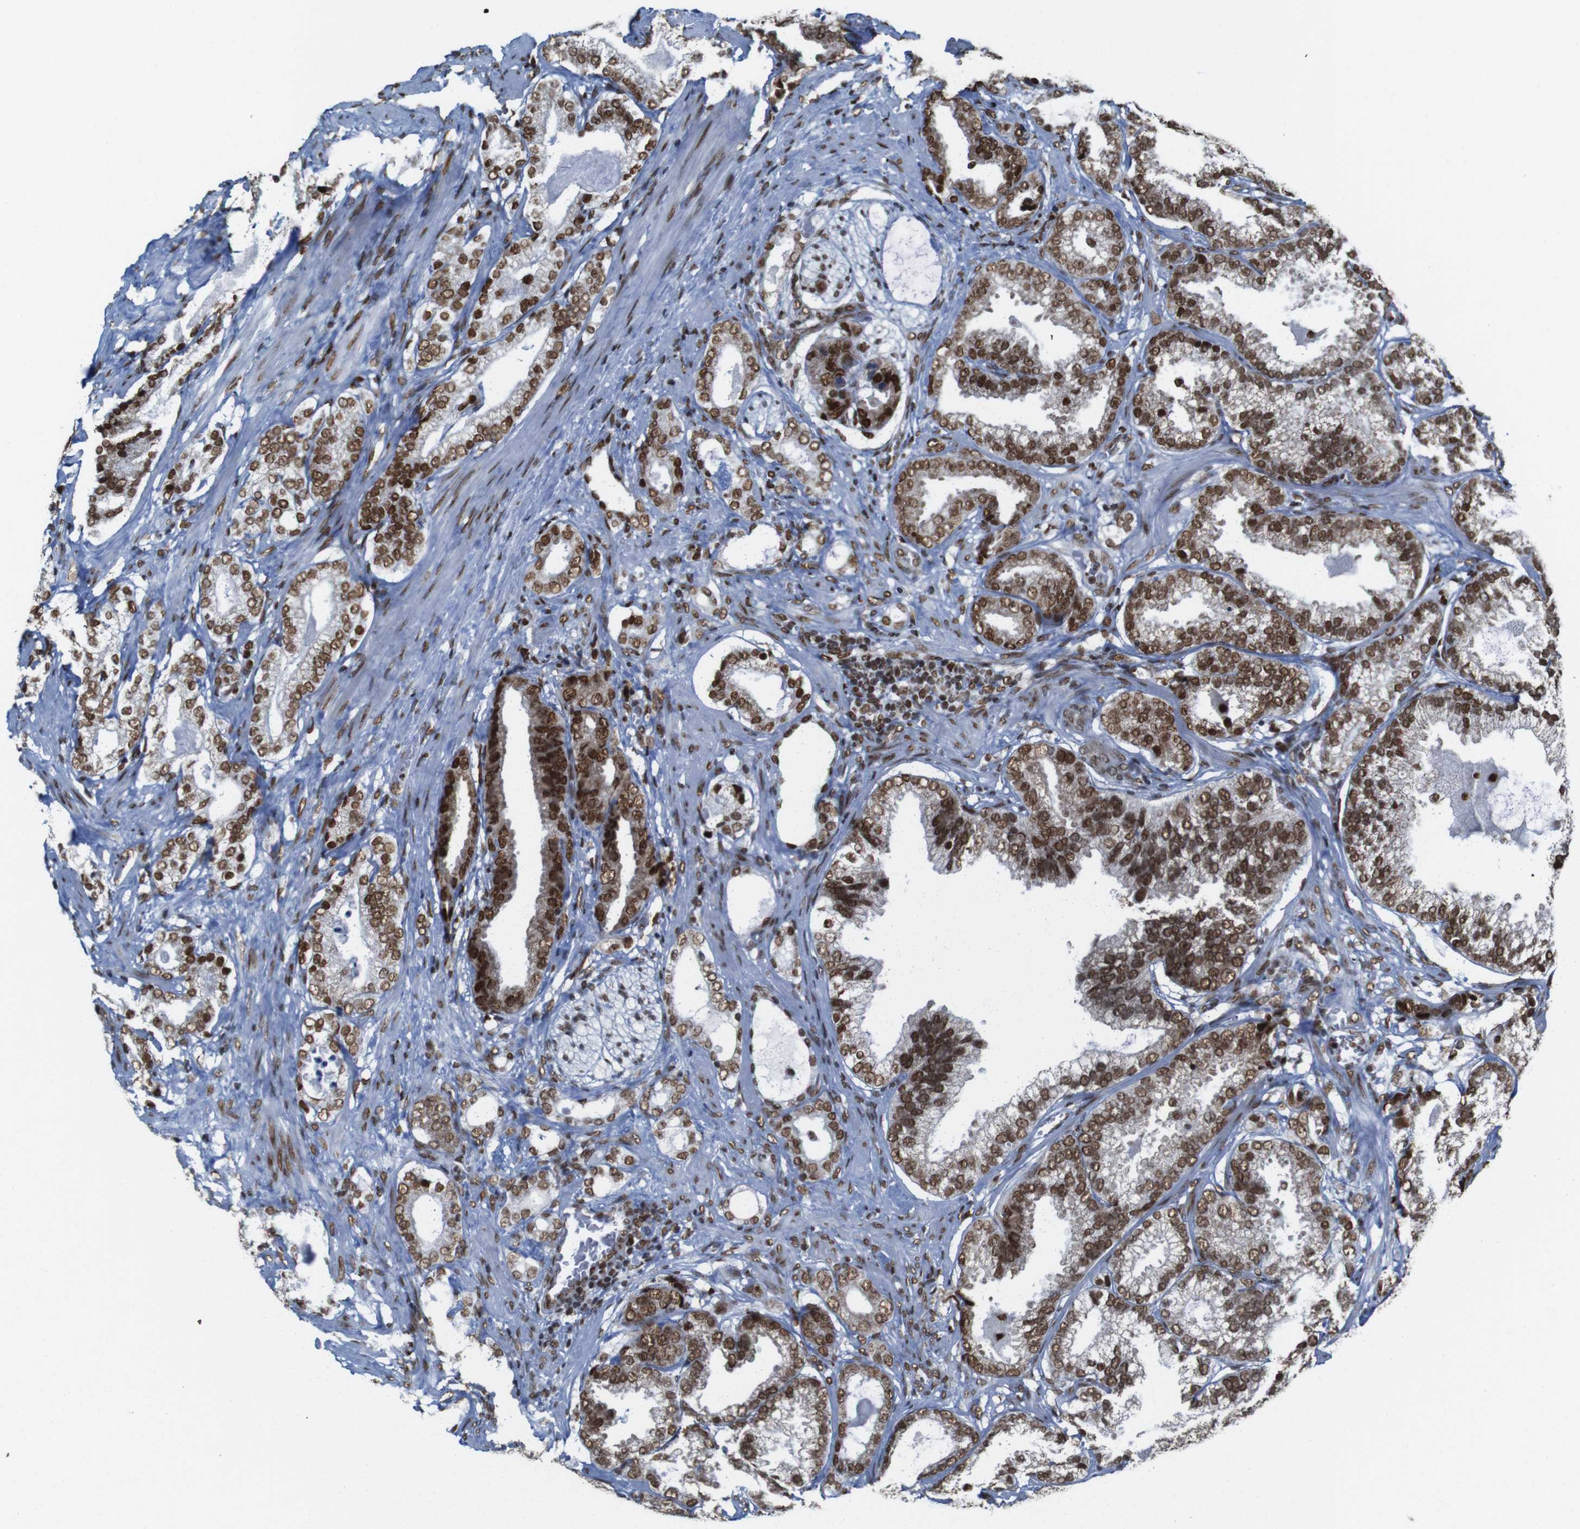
{"staining": {"intensity": "strong", "quantity": ">75%", "location": "nuclear"}, "tissue": "prostate cancer", "cell_type": "Tumor cells", "image_type": "cancer", "snomed": [{"axis": "morphology", "description": "Adenocarcinoma, Low grade"}, {"axis": "topography", "description": "Prostate"}], "caption": "A histopathology image showing strong nuclear staining in about >75% of tumor cells in prostate cancer, as visualized by brown immunohistochemical staining.", "gene": "ROMO1", "patient": {"sex": "male", "age": 59}}